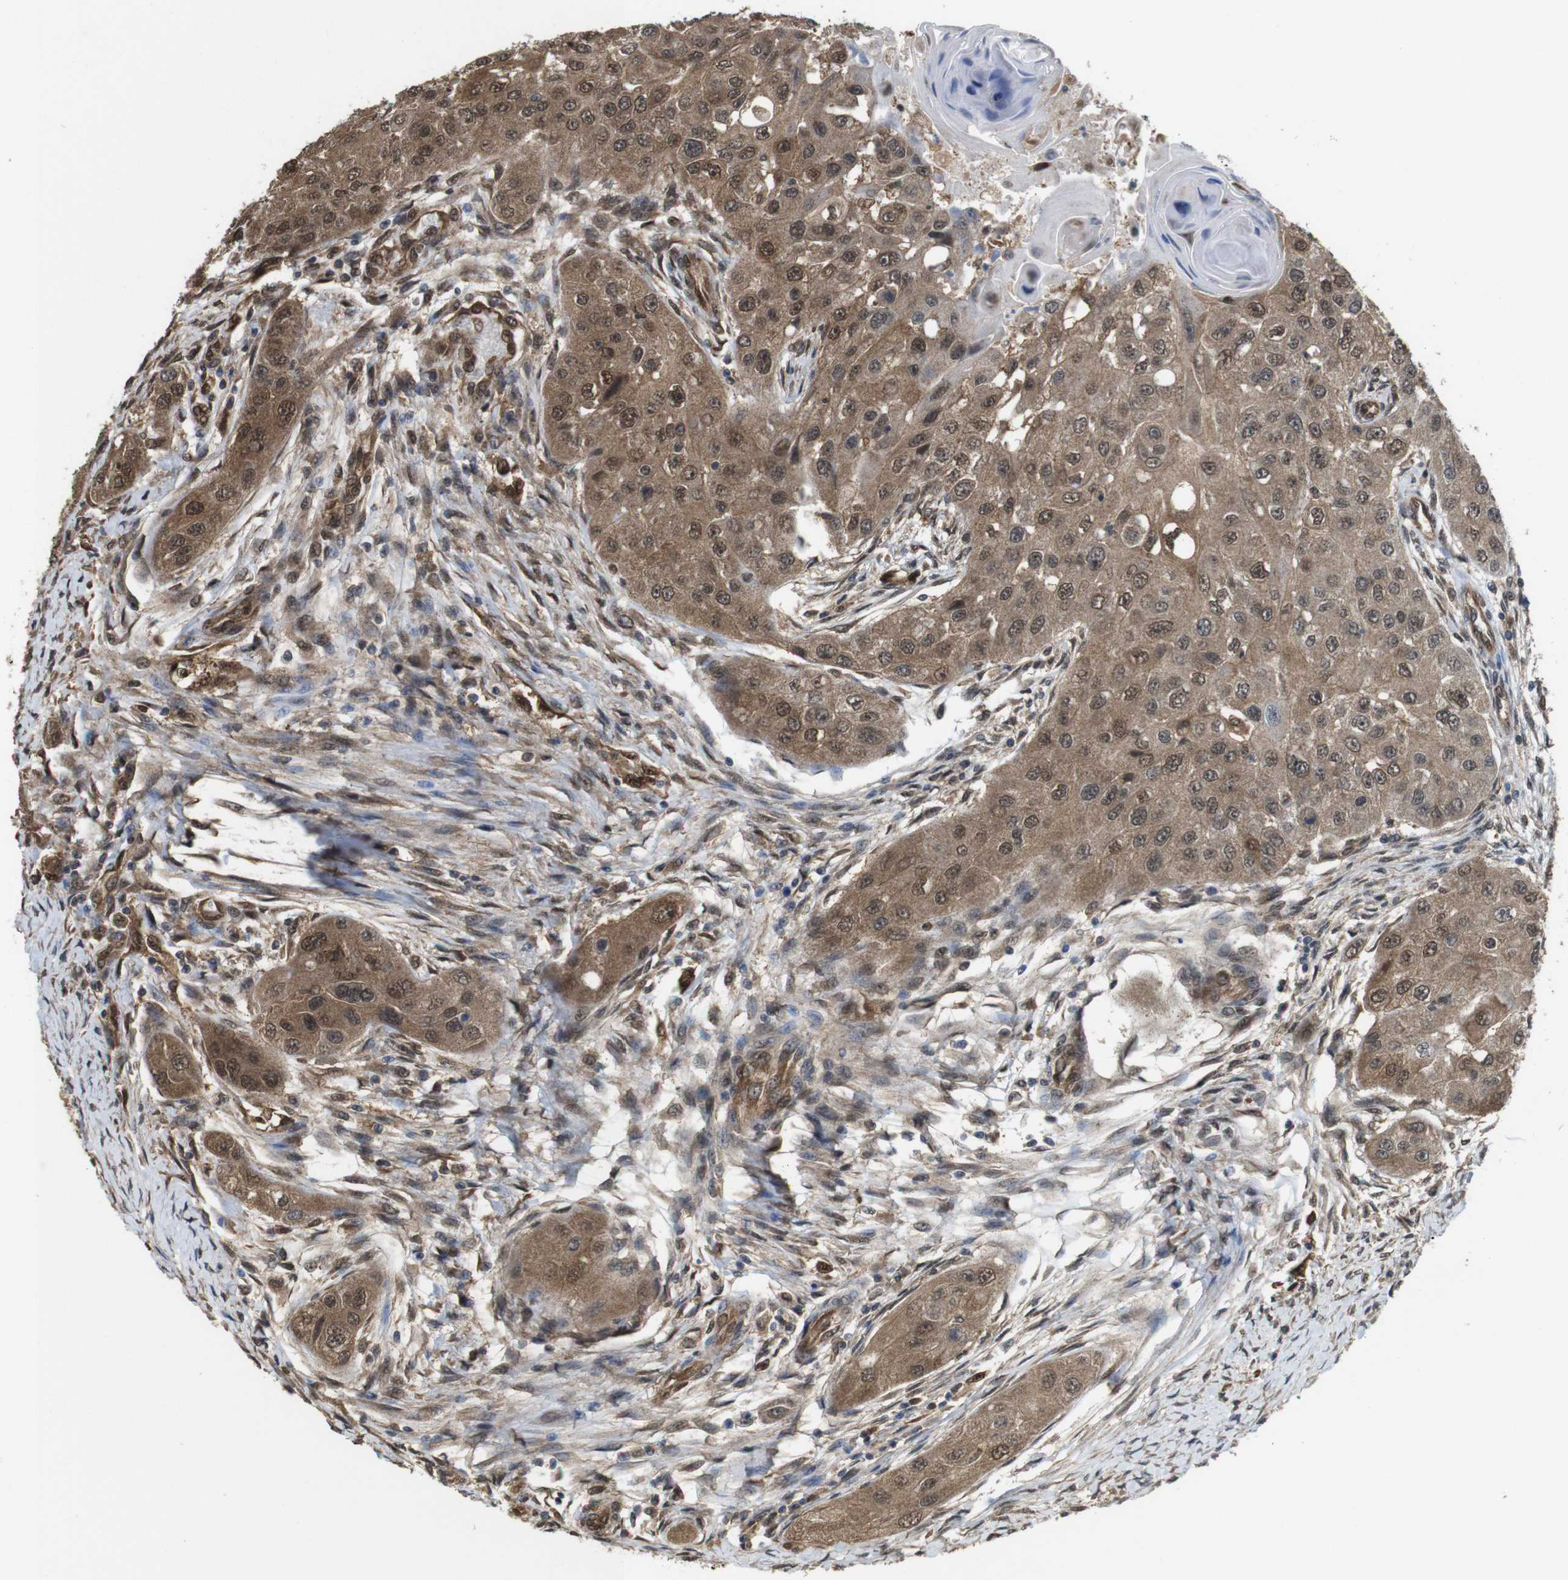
{"staining": {"intensity": "moderate", "quantity": ">75%", "location": "cytoplasmic/membranous,nuclear"}, "tissue": "head and neck cancer", "cell_type": "Tumor cells", "image_type": "cancer", "snomed": [{"axis": "morphology", "description": "Normal tissue, NOS"}, {"axis": "morphology", "description": "Squamous cell carcinoma, NOS"}, {"axis": "topography", "description": "Skeletal muscle"}, {"axis": "topography", "description": "Head-Neck"}], "caption": "Human squamous cell carcinoma (head and neck) stained for a protein (brown) reveals moderate cytoplasmic/membranous and nuclear positive staining in approximately >75% of tumor cells.", "gene": "YWHAG", "patient": {"sex": "male", "age": 51}}